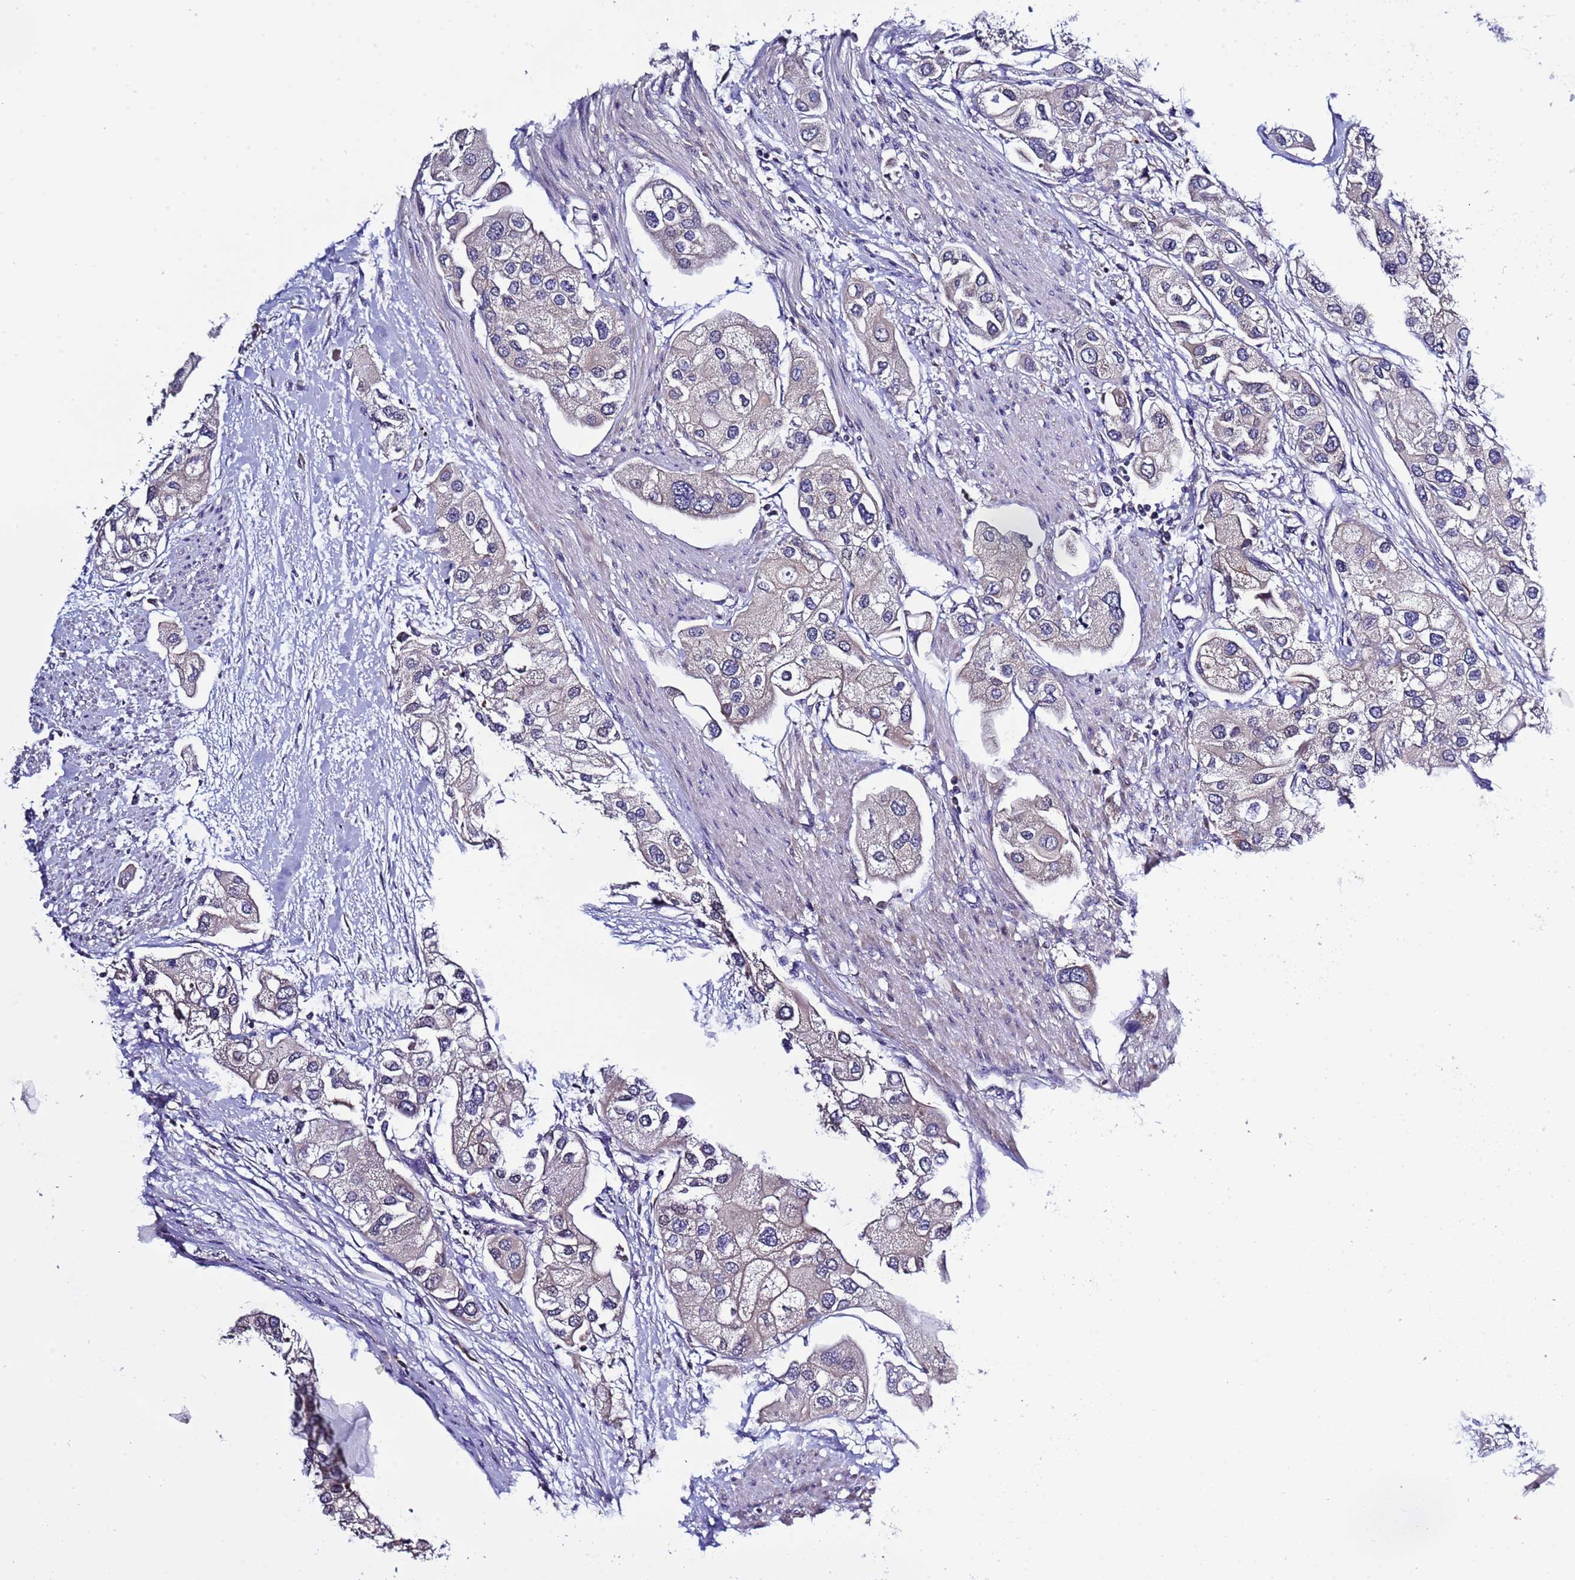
{"staining": {"intensity": "negative", "quantity": "none", "location": "none"}, "tissue": "urothelial cancer", "cell_type": "Tumor cells", "image_type": "cancer", "snomed": [{"axis": "morphology", "description": "Urothelial carcinoma, High grade"}, {"axis": "topography", "description": "Urinary bladder"}], "caption": "The photomicrograph exhibits no staining of tumor cells in high-grade urothelial carcinoma.", "gene": "ELMOD2", "patient": {"sex": "male", "age": 64}}